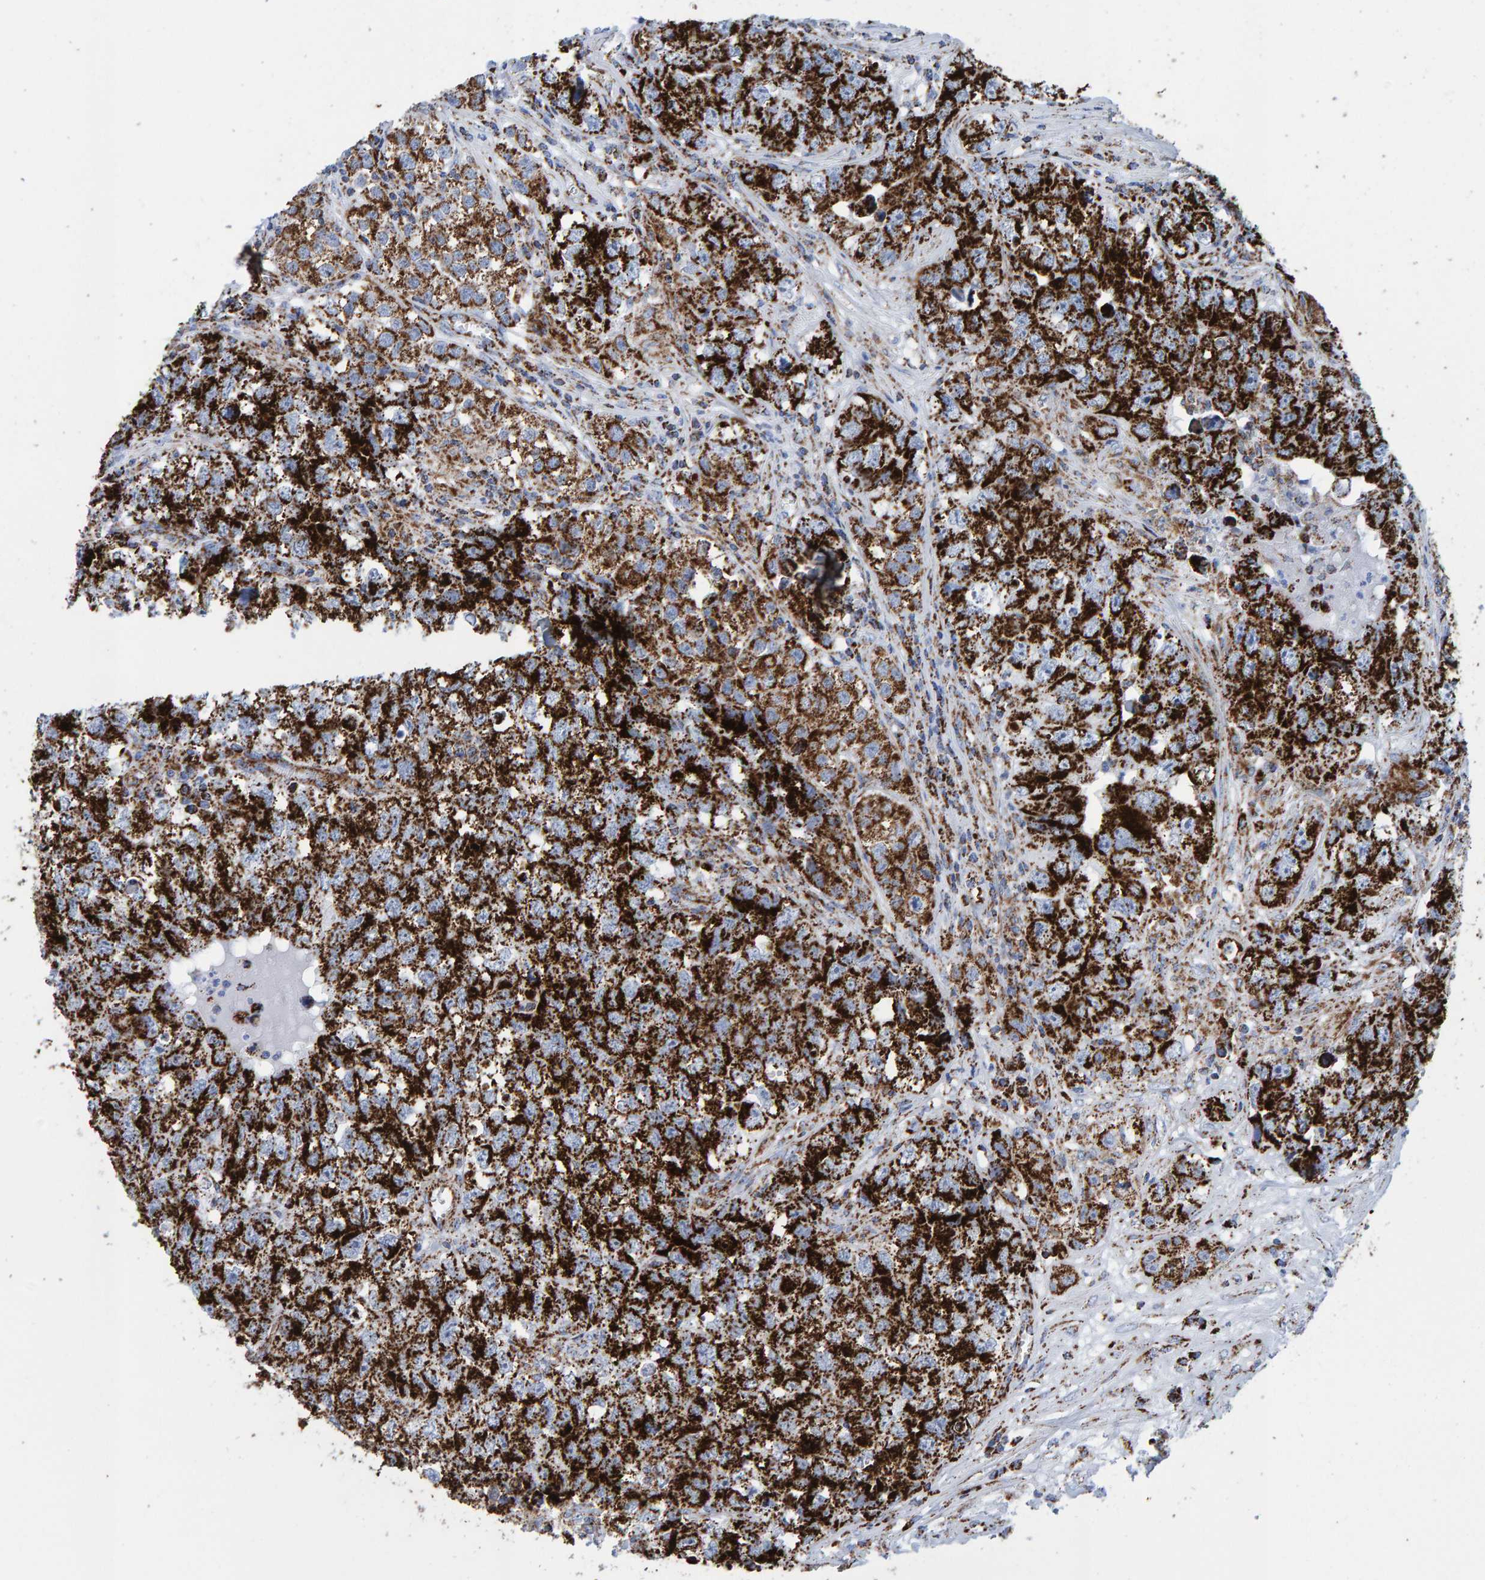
{"staining": {"intensity": "strong", "quantity": ">75%", "location": "cytoplasmic/membranous"}, "tissue": "testis cancer", "cell_type": "Tumor cells", "image_type": "cancer", "snomed": [{"axis": "morphology", "description": "Seminoma, NOS"}, {"axis": "morphology", "description": "Carcinoma, Embryonal, NOS"}, {"axis": "topography", "description": "Testis"}], "caption": "High-magnification brightfield microscopy of testis seminoma stained with DAB (brown) and counterstained with hematoxylin (blue). tumor cells exhibit strong cytoplasmic/membranous staining is identified in about>75% of cells.", "gene": "ENSG00000262660", "patient": {"sex": "male", "age": 43}}